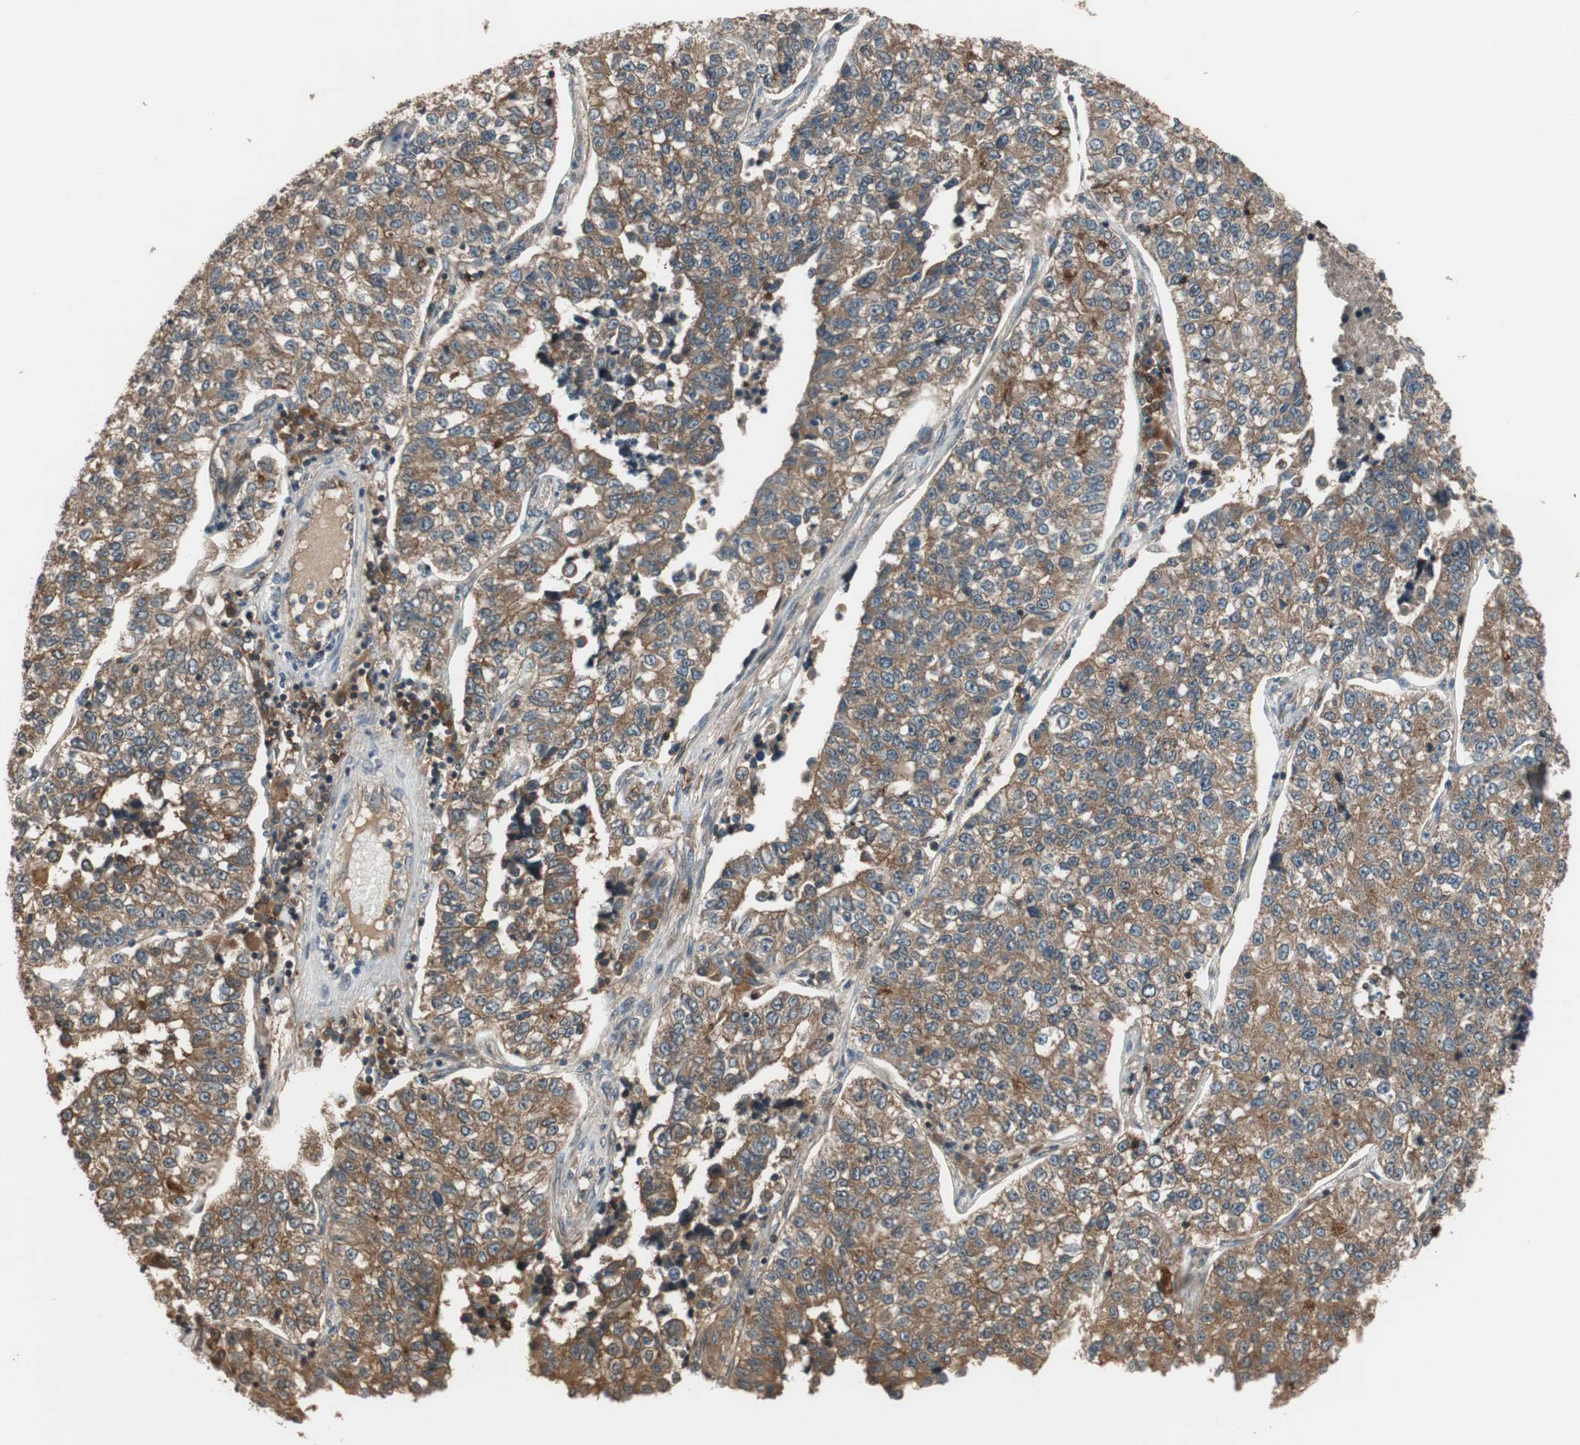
{"staining": {"intensity": "moderate", "quantity": ">75%", "location": "cytoplasmic/membranous"}, "tissue": "lung cancer", "cell_type": "Tumor cells", "image_type": "cancer", "snomed": [{"axis": "morphology", "description": "Adenocarcinoma, NOS"}, {"axis": "topography", "description": "Lung"}], "caption": "IHC staining of lung cancer, which reveals medium levels of moderate cytoplasmic/membranous staining in about >75% of tumor cells indicating moderate cytoplasmic/membranous protein staining. The staining was performed using DAB (brown) for protein detection and nuclei were counterstained in hematoxylin (blue).", "gene": "TMEM230", "patient": {"sex": "male", "age": 49}}